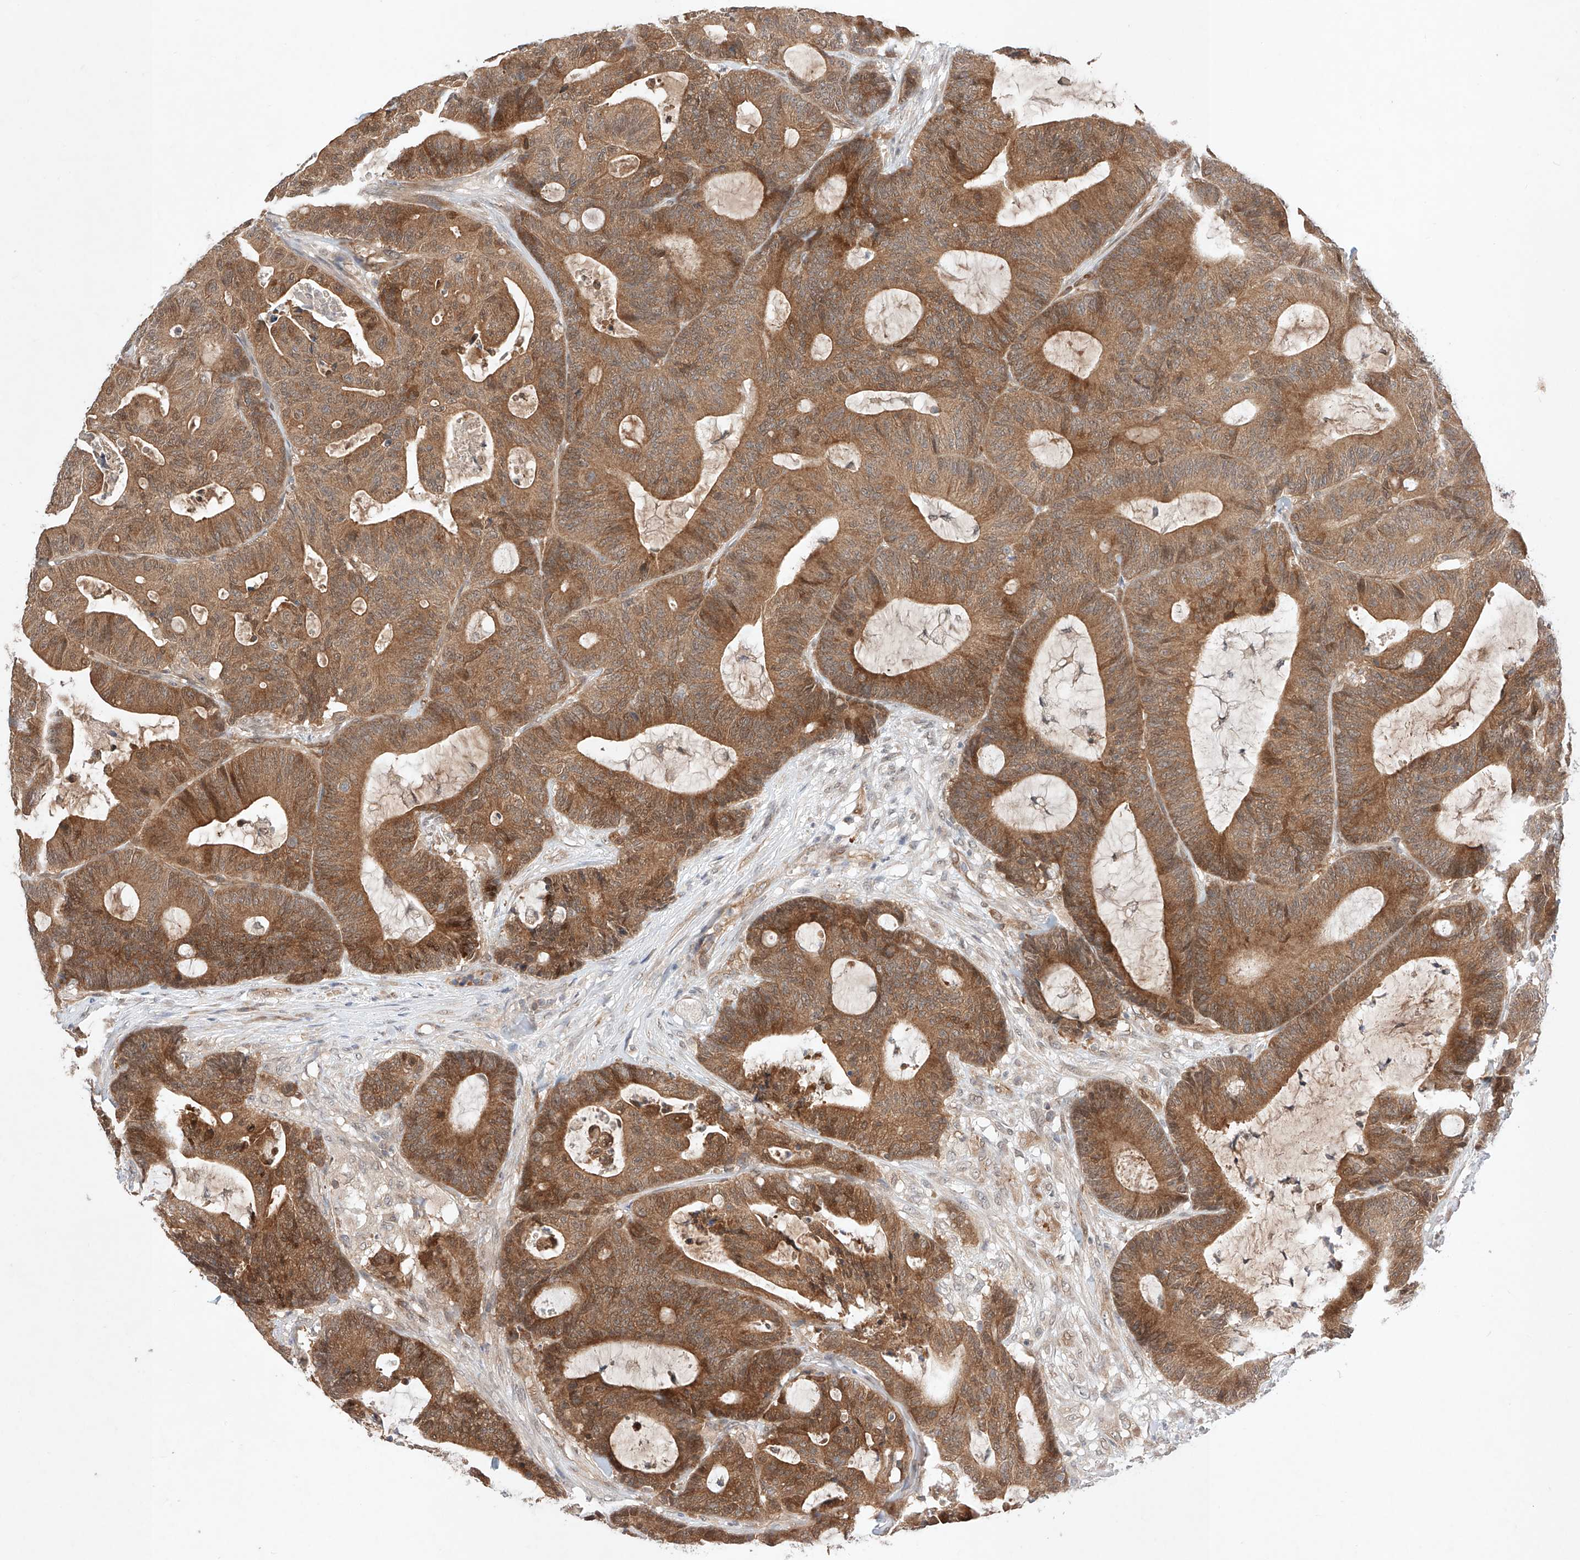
{"staining": {"intensity": "moderate", "quantity": ">75%", "location": "cytoplasmic/membranous"}, "tissue": "colorectal cancer", "cell_type": "Tumor cells", "image_type": "cancer", "snomed": [{"axis": "morphology", "description": "Adenocarcinoma, NOS"}, {"axis": "topography", "description": "Colon"}], "caption": "Human colorectal adenocarcinoma stained with a brown dye exhibits moderate cytoplasmic/membranous positive positivity in about >75% of tumor cells.", "gene": "ZNF124", "patient": {"sex": "female", "age": 84}}